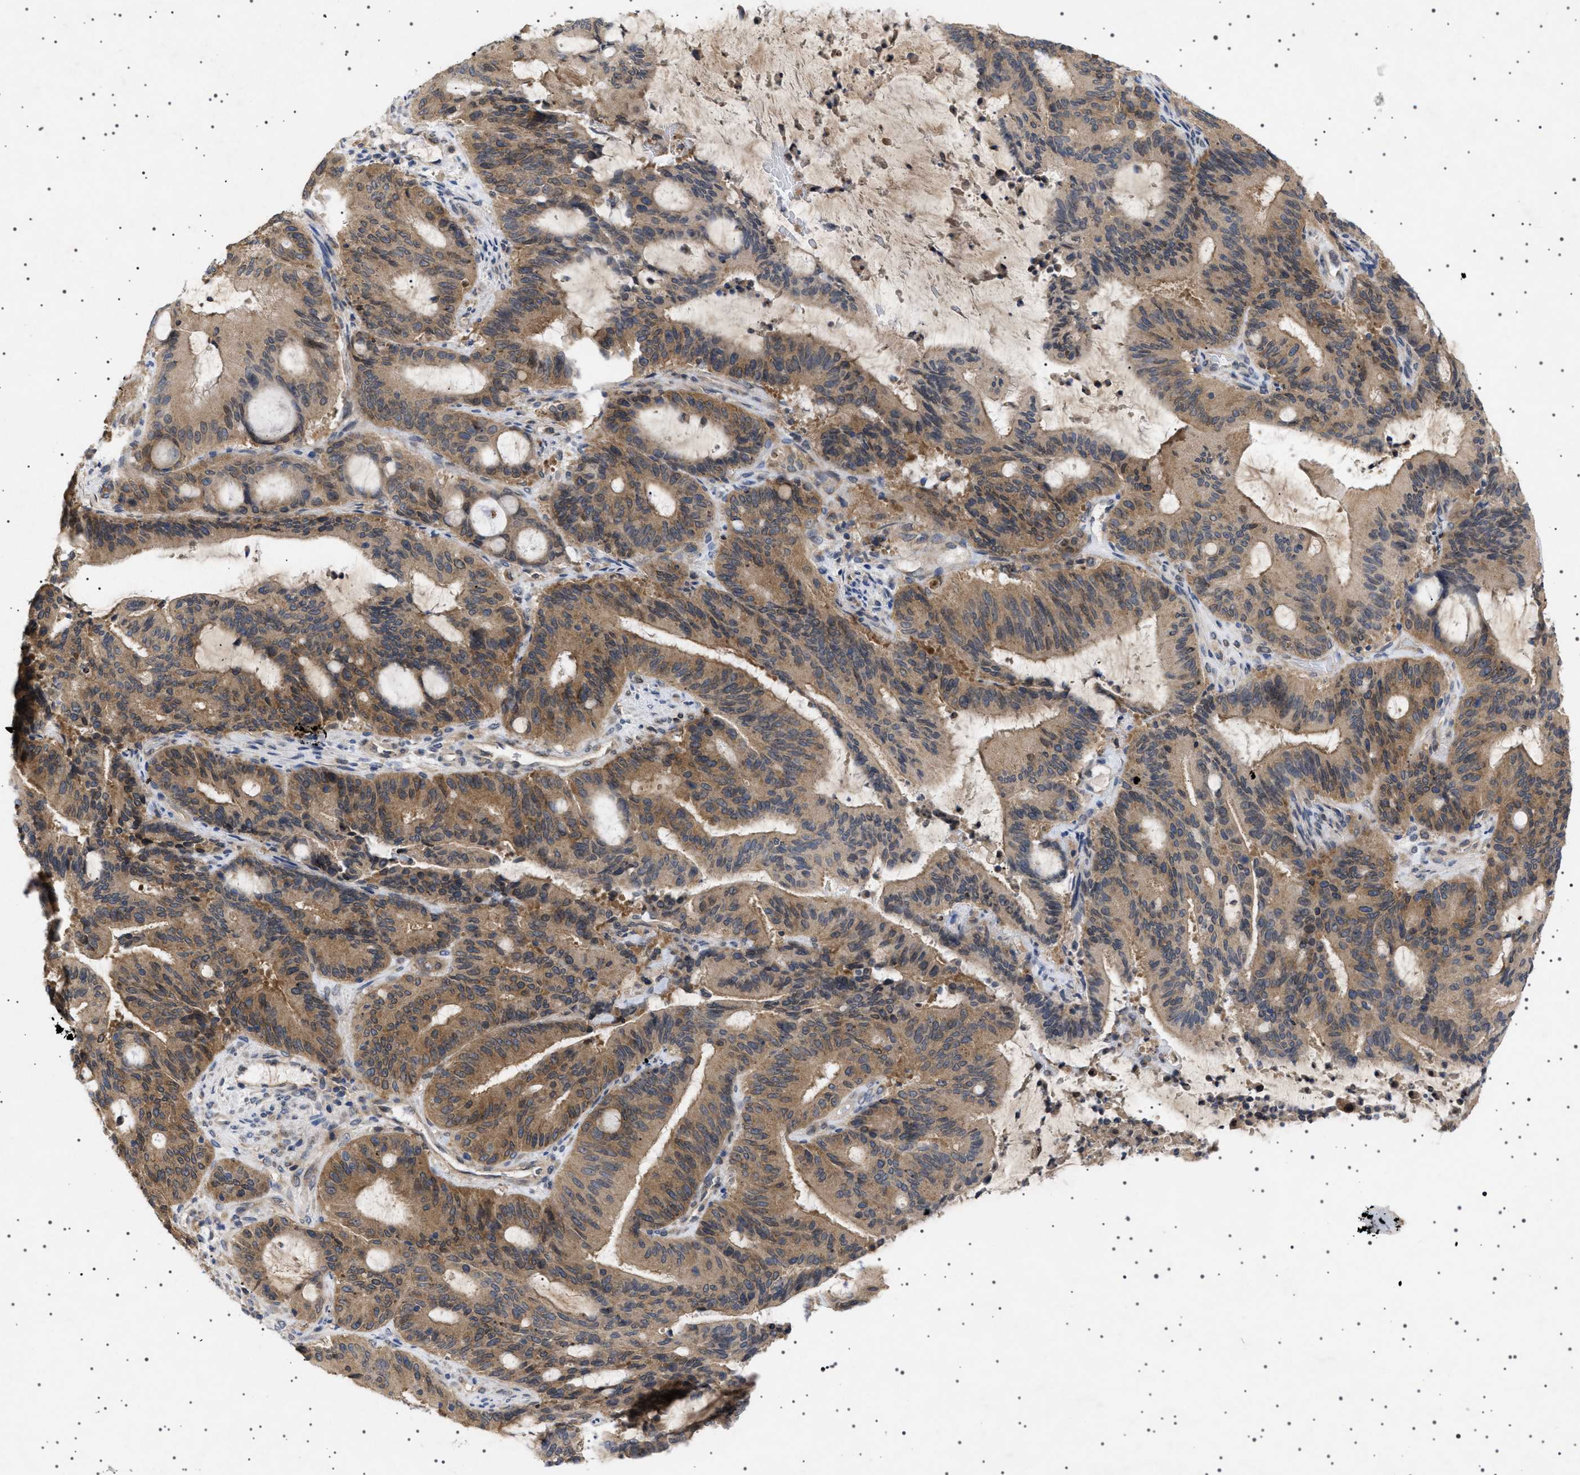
{"staining": {"intensity": "moderate", "quantity": ">75%", "location": "cytoplasmic/membranous"}, "tissue": "liver cancer", "cell_type": "Tumor cells", "image_type": "cancer", "snomed": [{"axis": "morphology", "description": "Normal tissue, NOS"}, {"axis": "morphology", "description": "Cholangiocarcinoma"}, {"axis": "topography", "description": "Liver"}, {"axis": "topography", "description": "Peripheral nerve tissue"}], "caption": "A high-resolution photomicrograph shows immunohistochemistry staining of liver cancer, which exhibits moderate cytoplasmic/membranous staining in about >75% of tumor cells.", "gene": "NUP93", "patient": {"sex": "female", "age": 73}}